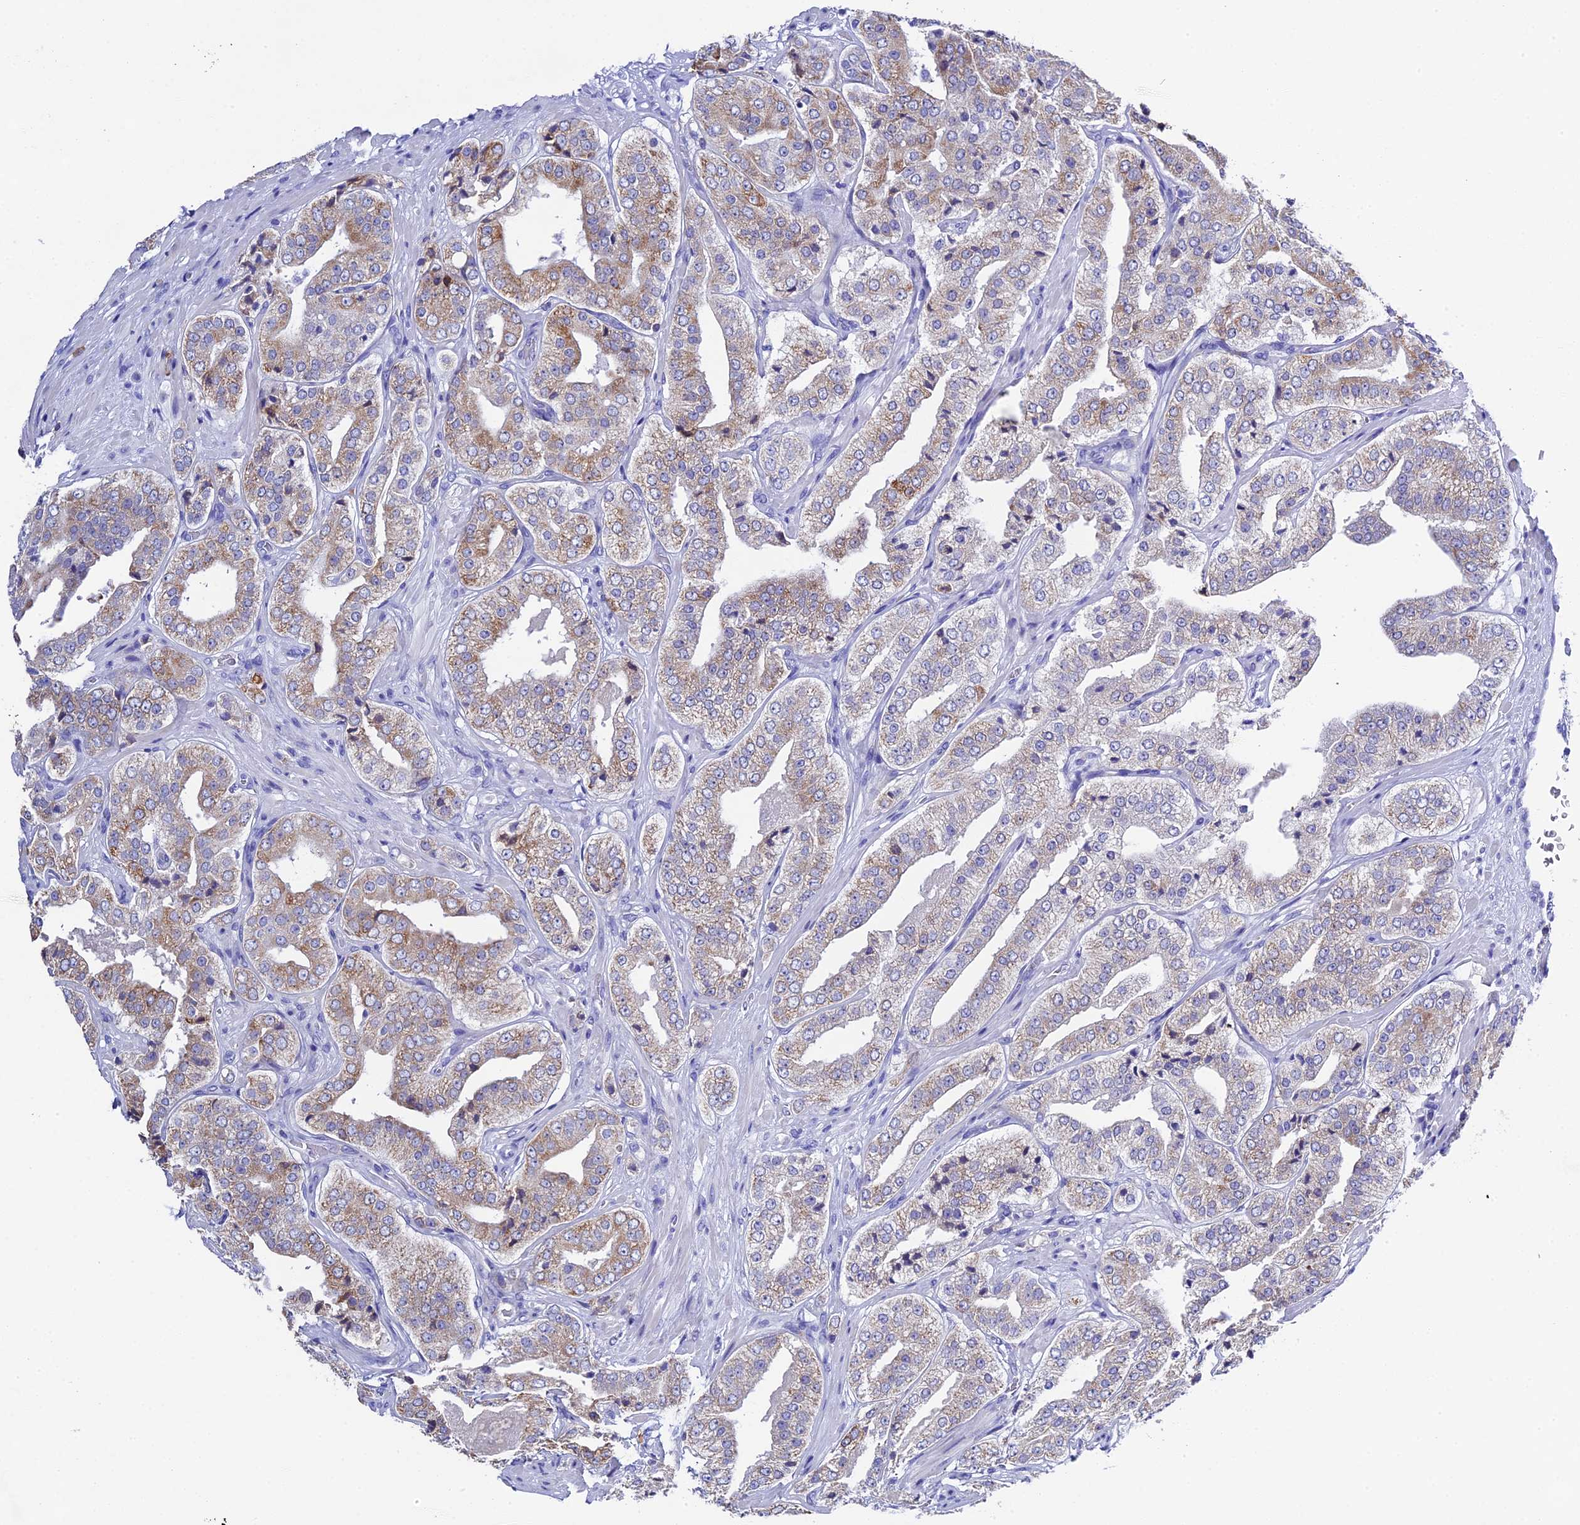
{"staining": {"intensity": "moderate", "quantity": "<25%", "location": "cytoplasmic/membranous"}, "tissue": "prostate cancer", "cell_type": "Tumor cells", "image_type": "cancer", "snomed": [{"axis": "morphology", "description": "Adenocarcinoma, High grade"}, {"axis": "topography", "description": "Prostate"}], "caption": "Prostate cancer (adenocarcinoma (high-grade)) stained for a protein (brown) exhibits moderate cytoplasmic/membranous positive expression in about <25% of tumor cells.", "gene": "FKBP11", "patient": {"sex": "male", "age": 71}}